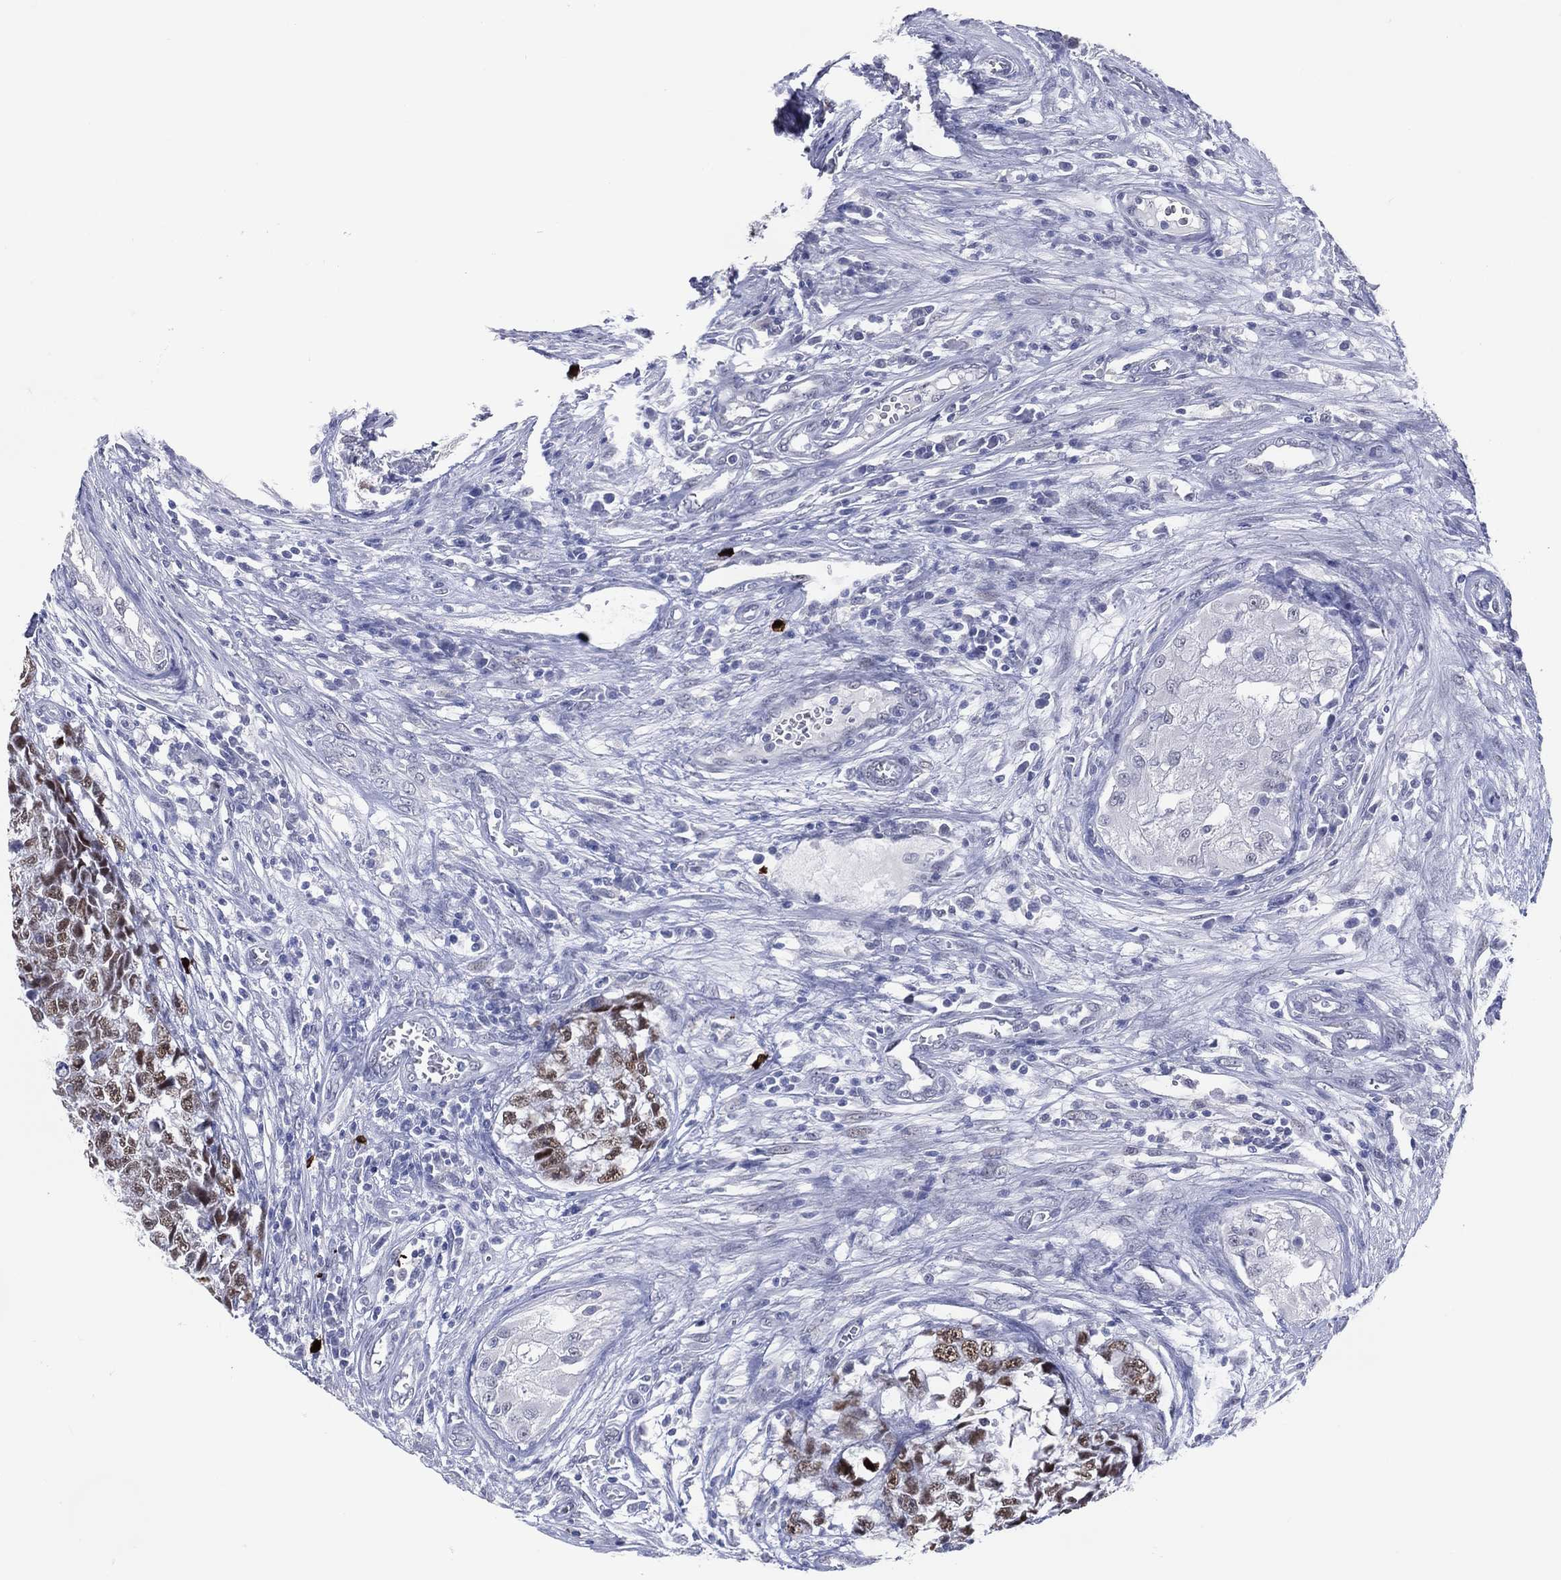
{"staining": {"intensity": "weak", "quantity": "<25%", "location": "nuclear"}, "tissue": "testis cancer", "cell_type": "Tumor cells", "image_type": "cancer", "snomed": [{"axis": "morphology", "description": "Seminoma, NOS"}, {"axis": "morphology", "description": "Carcinoma, Embryonal, NOS"}, {"axis": "topography", "description": "Testis"}], "caption": "High power microscopy image of an immunohistochemistry photomicrograph of testis cancer (embryonal carcinoma), revealing no significant positivity in tumor cells.", "gene": "CFAP58", "patient": {"sex": "male", "age": 22}}